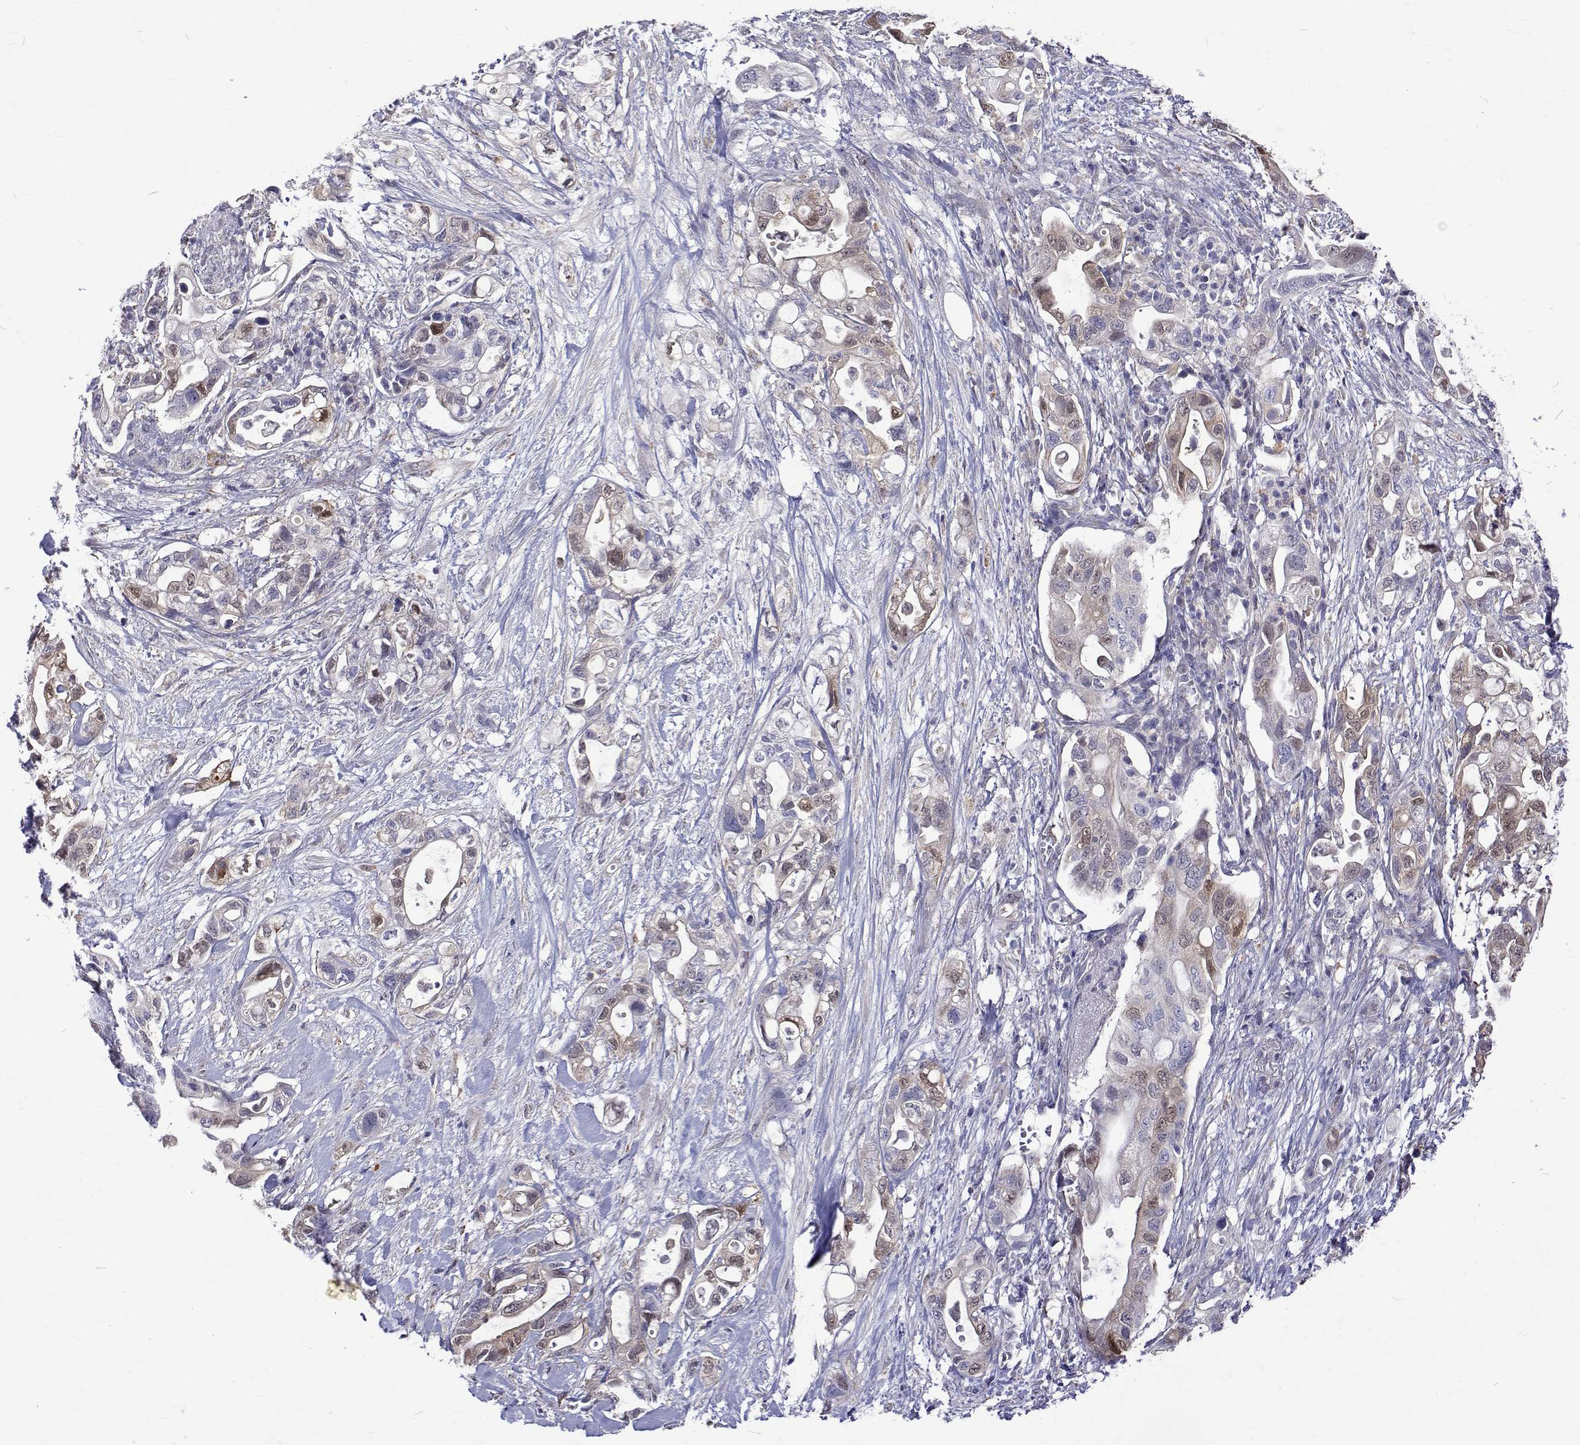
{"staining": {"intensity": "moderate", "quantity": "<25%", "location": "cytoplasmic/membranous,nuclear"}, "tissue": "pancreatic cancer", "cell_type": "Tumor cells", "image_type": "cancer", "snomed": [{"axis": "morphology", "description": "Adenocarcinoma, NOS"}, {"axis": "topography", "description": "Pancreas"}], "caption": "Approximately <25% of tumor cells in adenocarcinoma (pancreatic) show moderate cytoplasmic/membranous and nuclear protein expression as visualized by brown immunohistochemical staining.", "gene": "PADI1", "patient": {"sex": "female", "age": 72}}